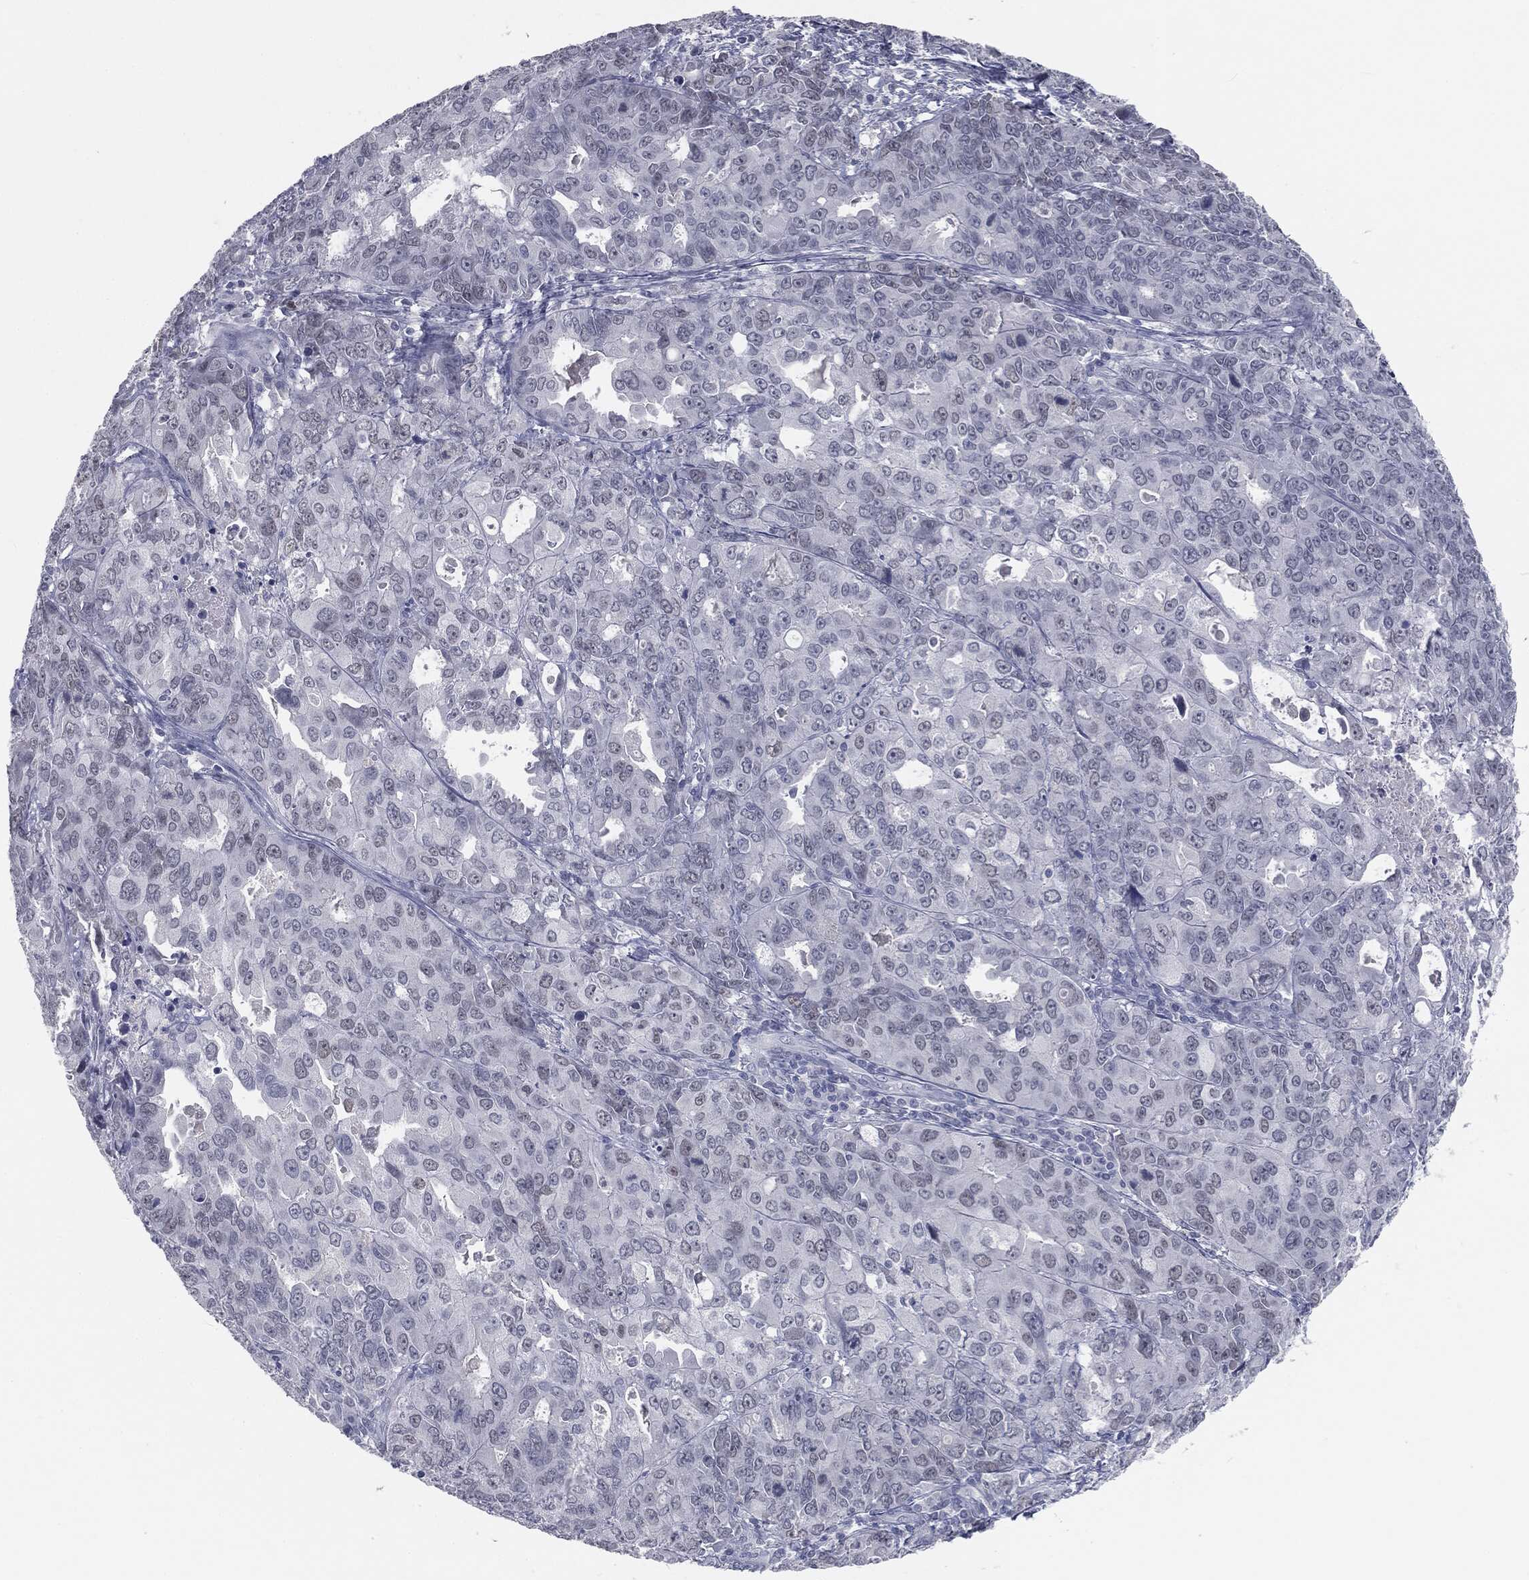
{"staining": {"intensity": "negative", "quantity": "none", "location": "none"}, "tissue": "endometrial cancer", "cell_type": "Tumor cells", "image_type": "cancer", "snomed": [{"axis": "morphology", "description": "Adenocarcinoma, NOS"}, {"axis": "topography", "description": "Uterus"}], "caption": "Endometrial cancer stained for a protein using immunohistochemistry (IHC) reveals no positivity tumor cells.", "gene": "PRAME", "patient": {"sex": "female", "age": 79}}